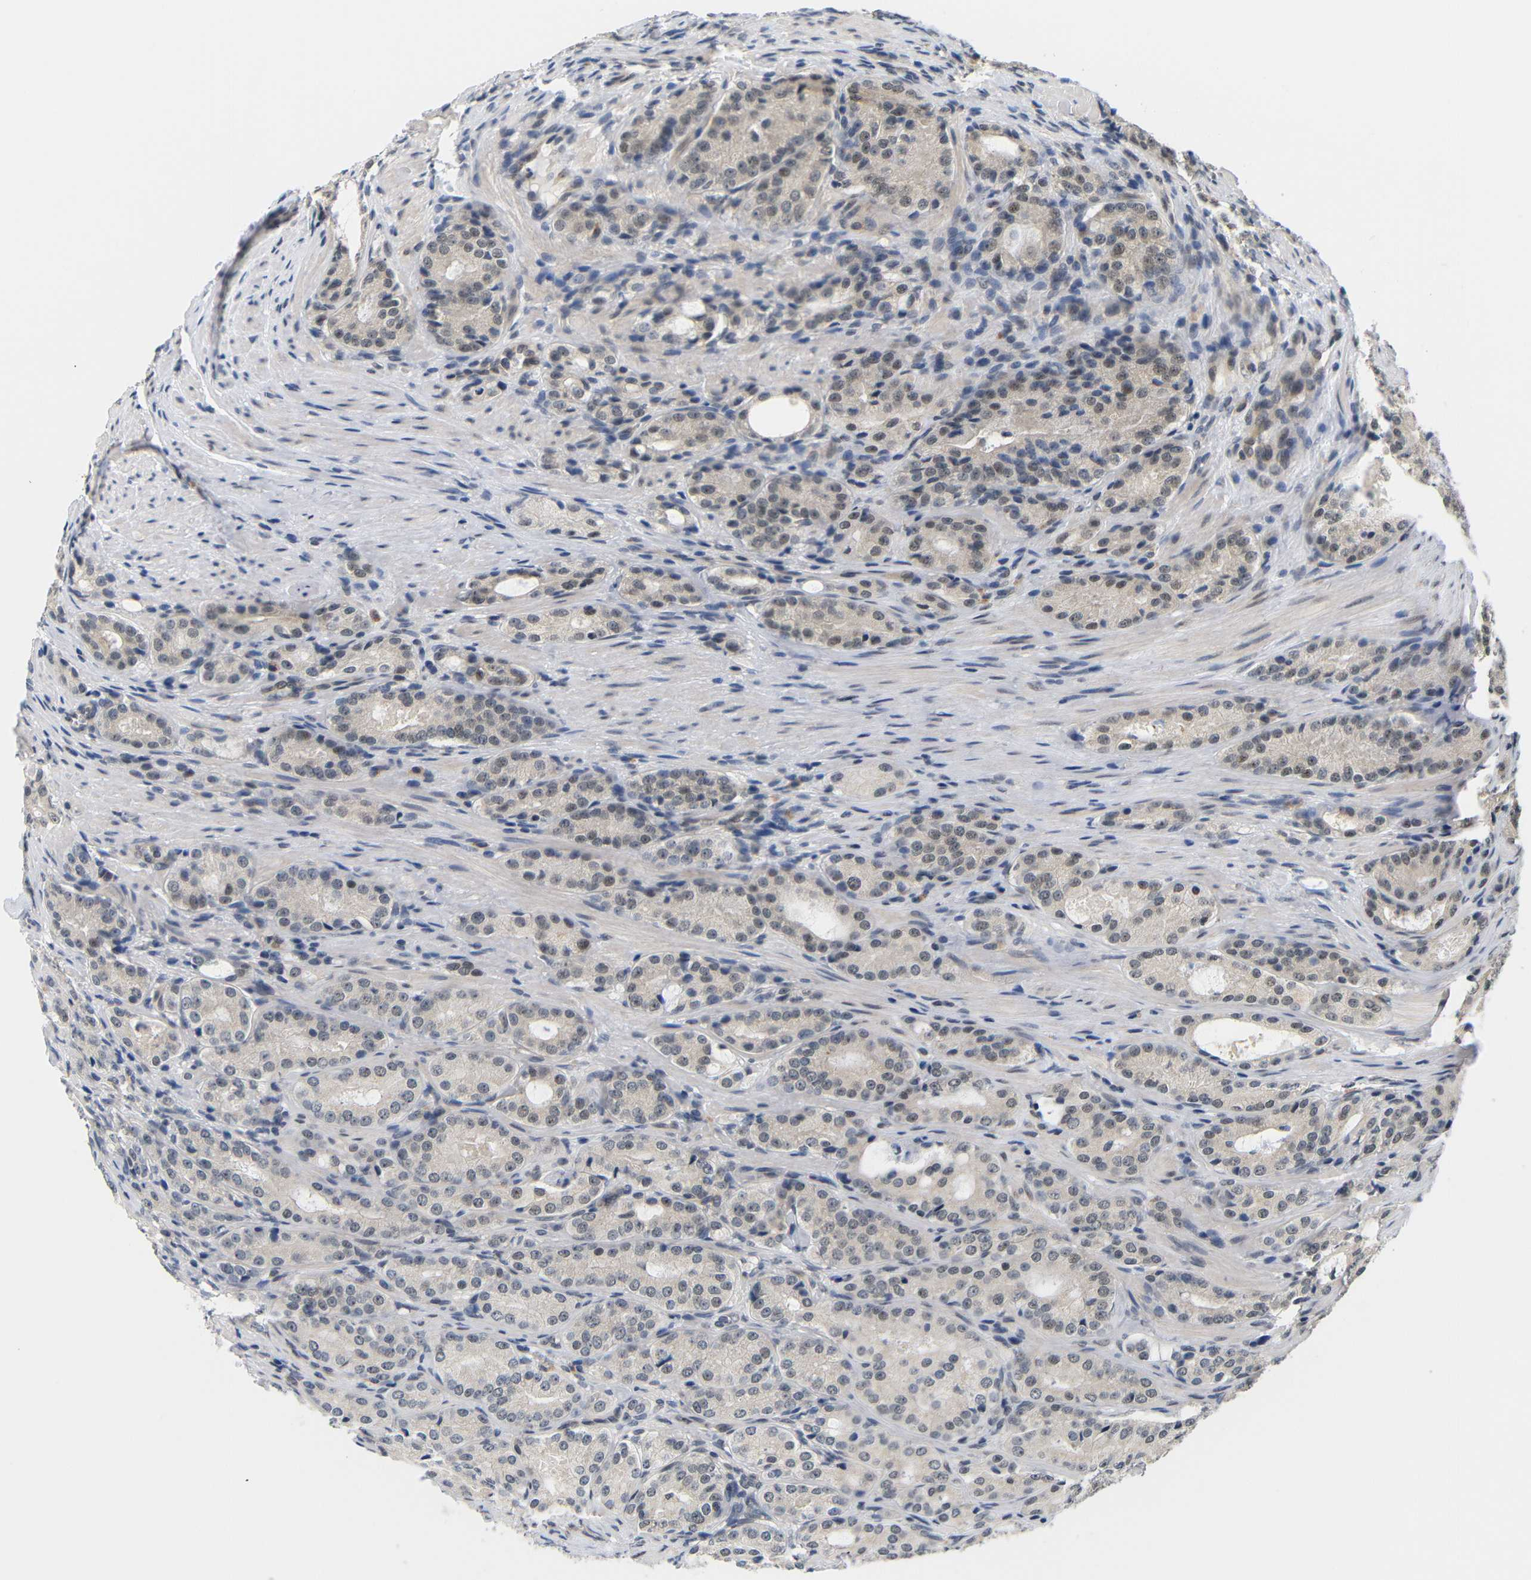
{"staining": {"intensity": "weak", "quantity": ">75%", "location": "cytoplasmic/membranous,nuclear"}, "tissue": "prostate cancer", "cell_type": "Tumor cells", "image_type": "cancer", "snomed": [{"axis": "morphology", "description": "Adenocarcinoma, High grade"}, {"axis": "topography", "description": "Prostate"}], "caption": "This is a micrograph of immunohistochemistry staining of prostate cancer (high-grade adenocarcinoma), which shows weak positivity in the cytoplasmic/membranous and nuclear of tumor cells.", "gene": "GJA5", "patient": {"sex": "male", "age": 72}}